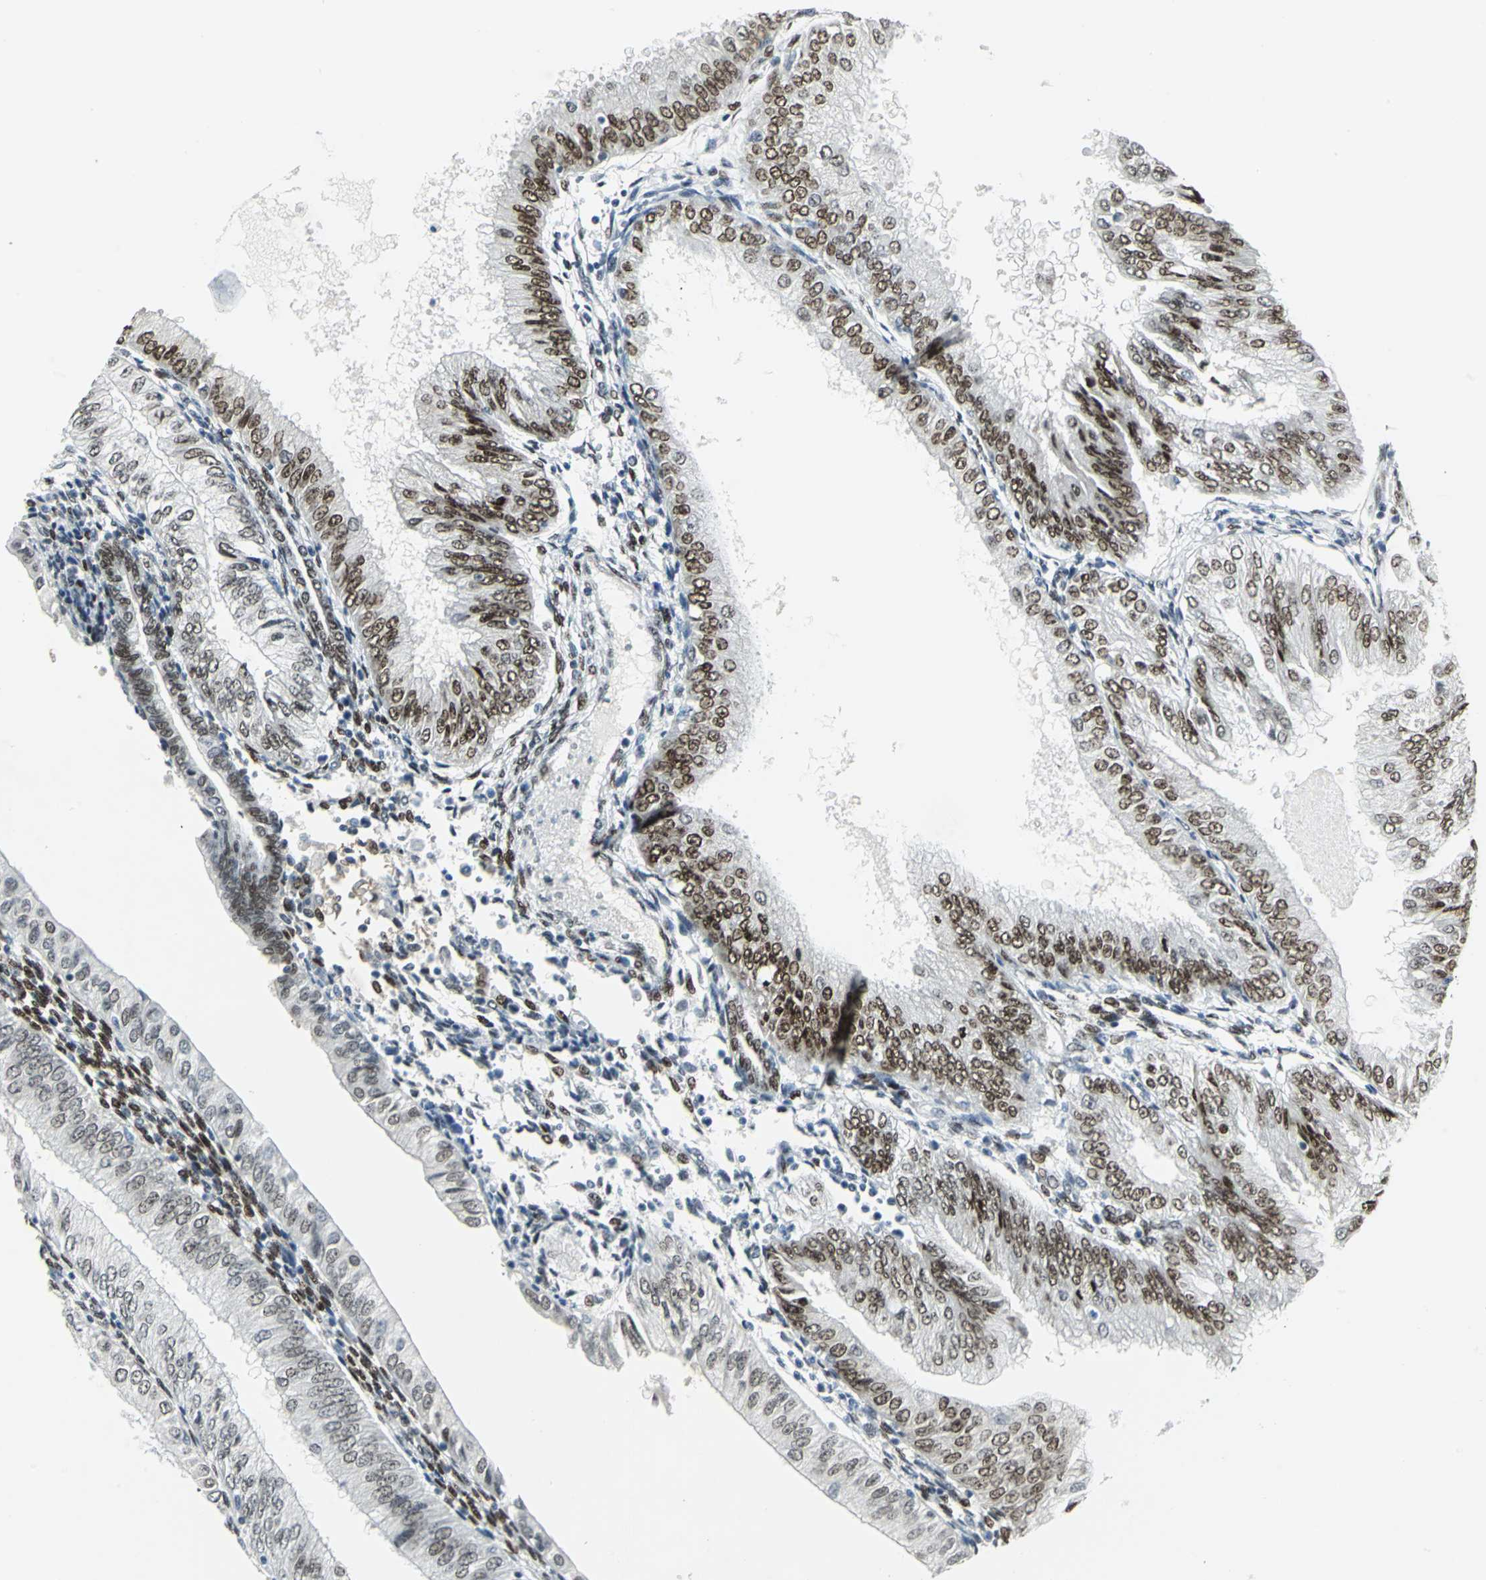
{"staining": {"intensity": "moderate", "quantity": ">75%", "location": "nuclear"}, "tissue": "endometrial cancer", "cell_type": "Tumor cells", "image_type": "cancer", "snomed": [{"axis": "morphology", "description": "Adenocarcinoma, NOS"}, {"axis": "topography", "description": "Endometrium"}], "caption": "The image reveals a brown stain indicating the presence of a protein in the nuclear of tumor cells in endometrial adenocarcinoma.", "gene": "MEIS2", "patient": {"sex": "female", "age": 53}}